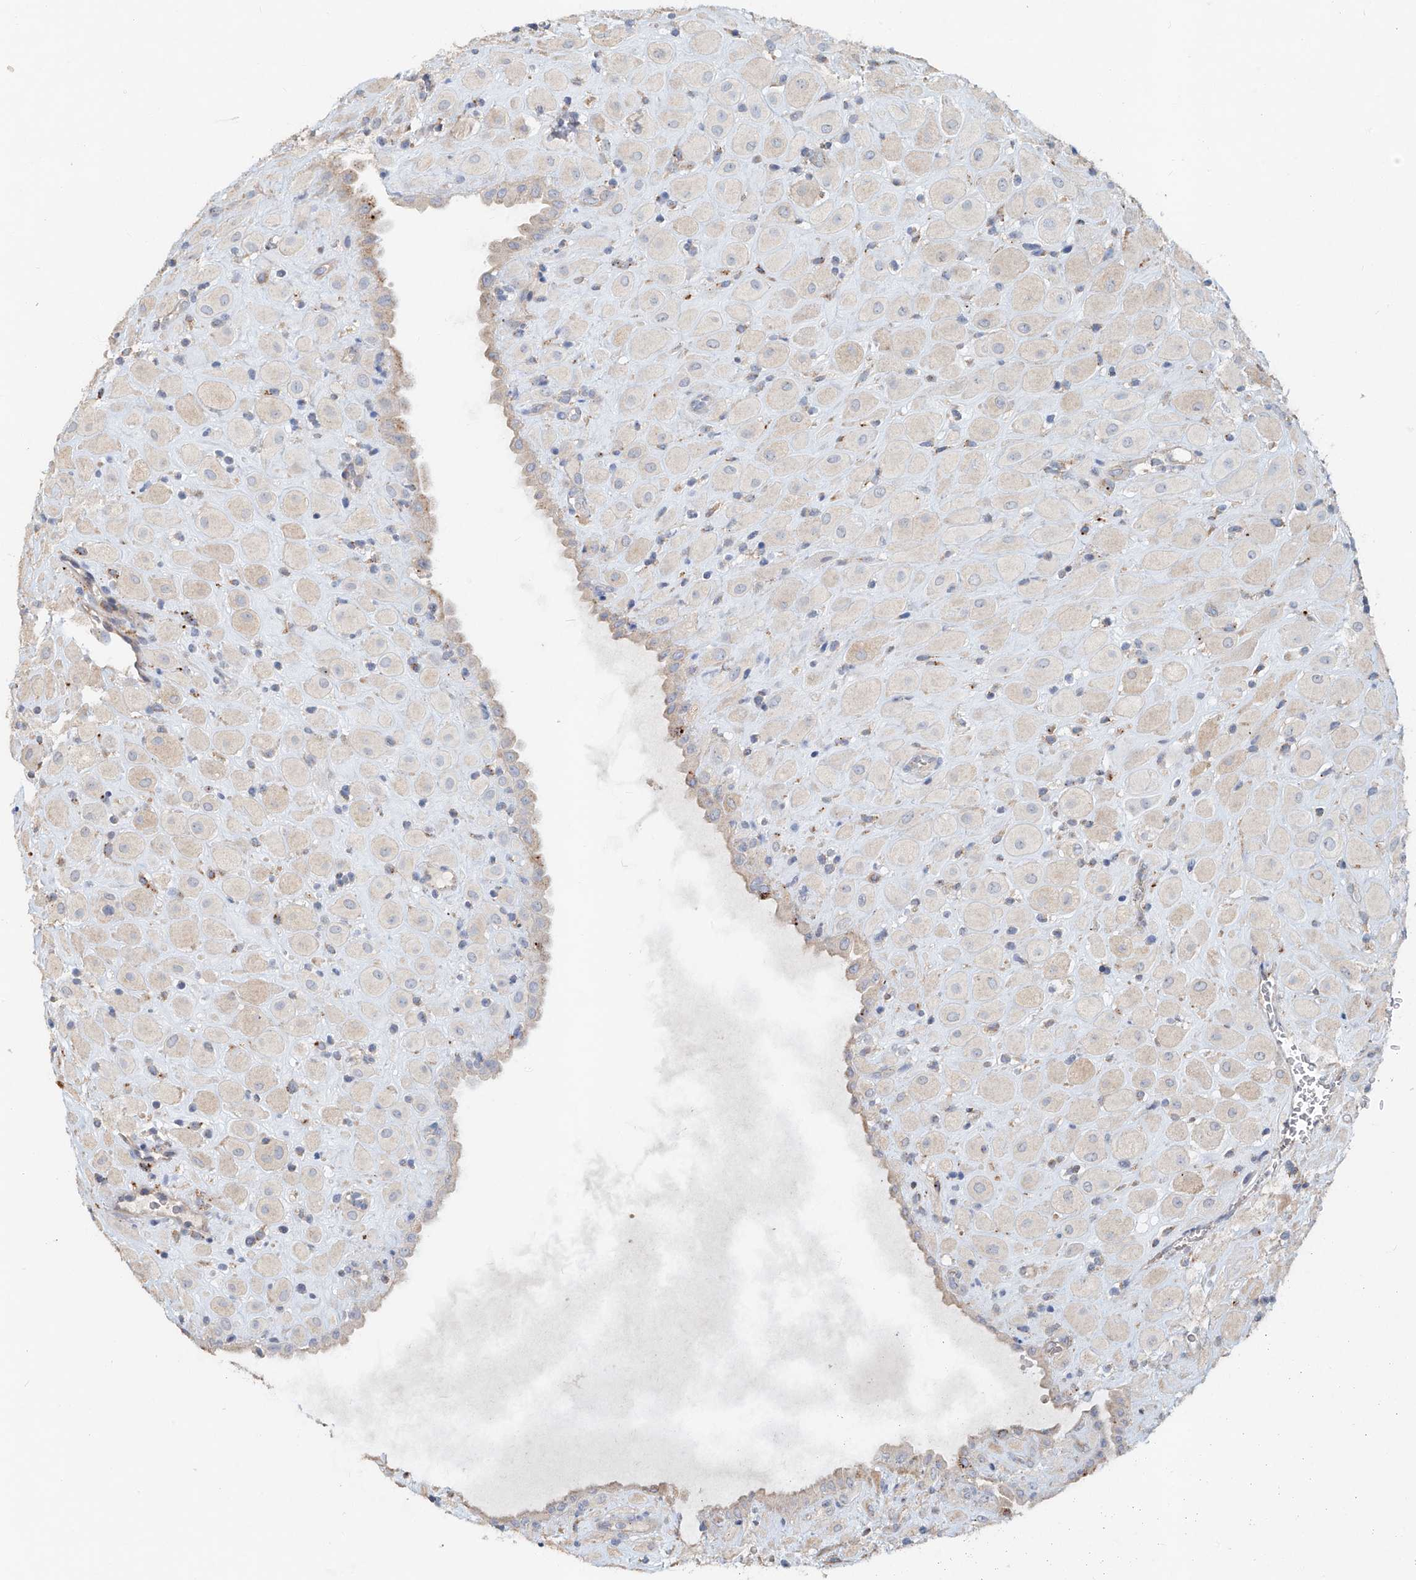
{"staining": {"intensity": "weak", "quantity": ">75%", "location": "cytoplasmic/membranous"}, "tissue": "placenta", "cell_type": "Decidual cells", "image_type": "normal", "snomed": [{"axis": "morphology", "description": "Normal tissue, NOS"}, {"axis": "topography", "description": "Placenta"}], "caption": "A brown stain highlights weak cytoplasmic/membranous staining of a protein in decidual cells of unremarkable human placenta.", "gene": "TRIM47", "patient": {"sex": "female", "age": 35}}